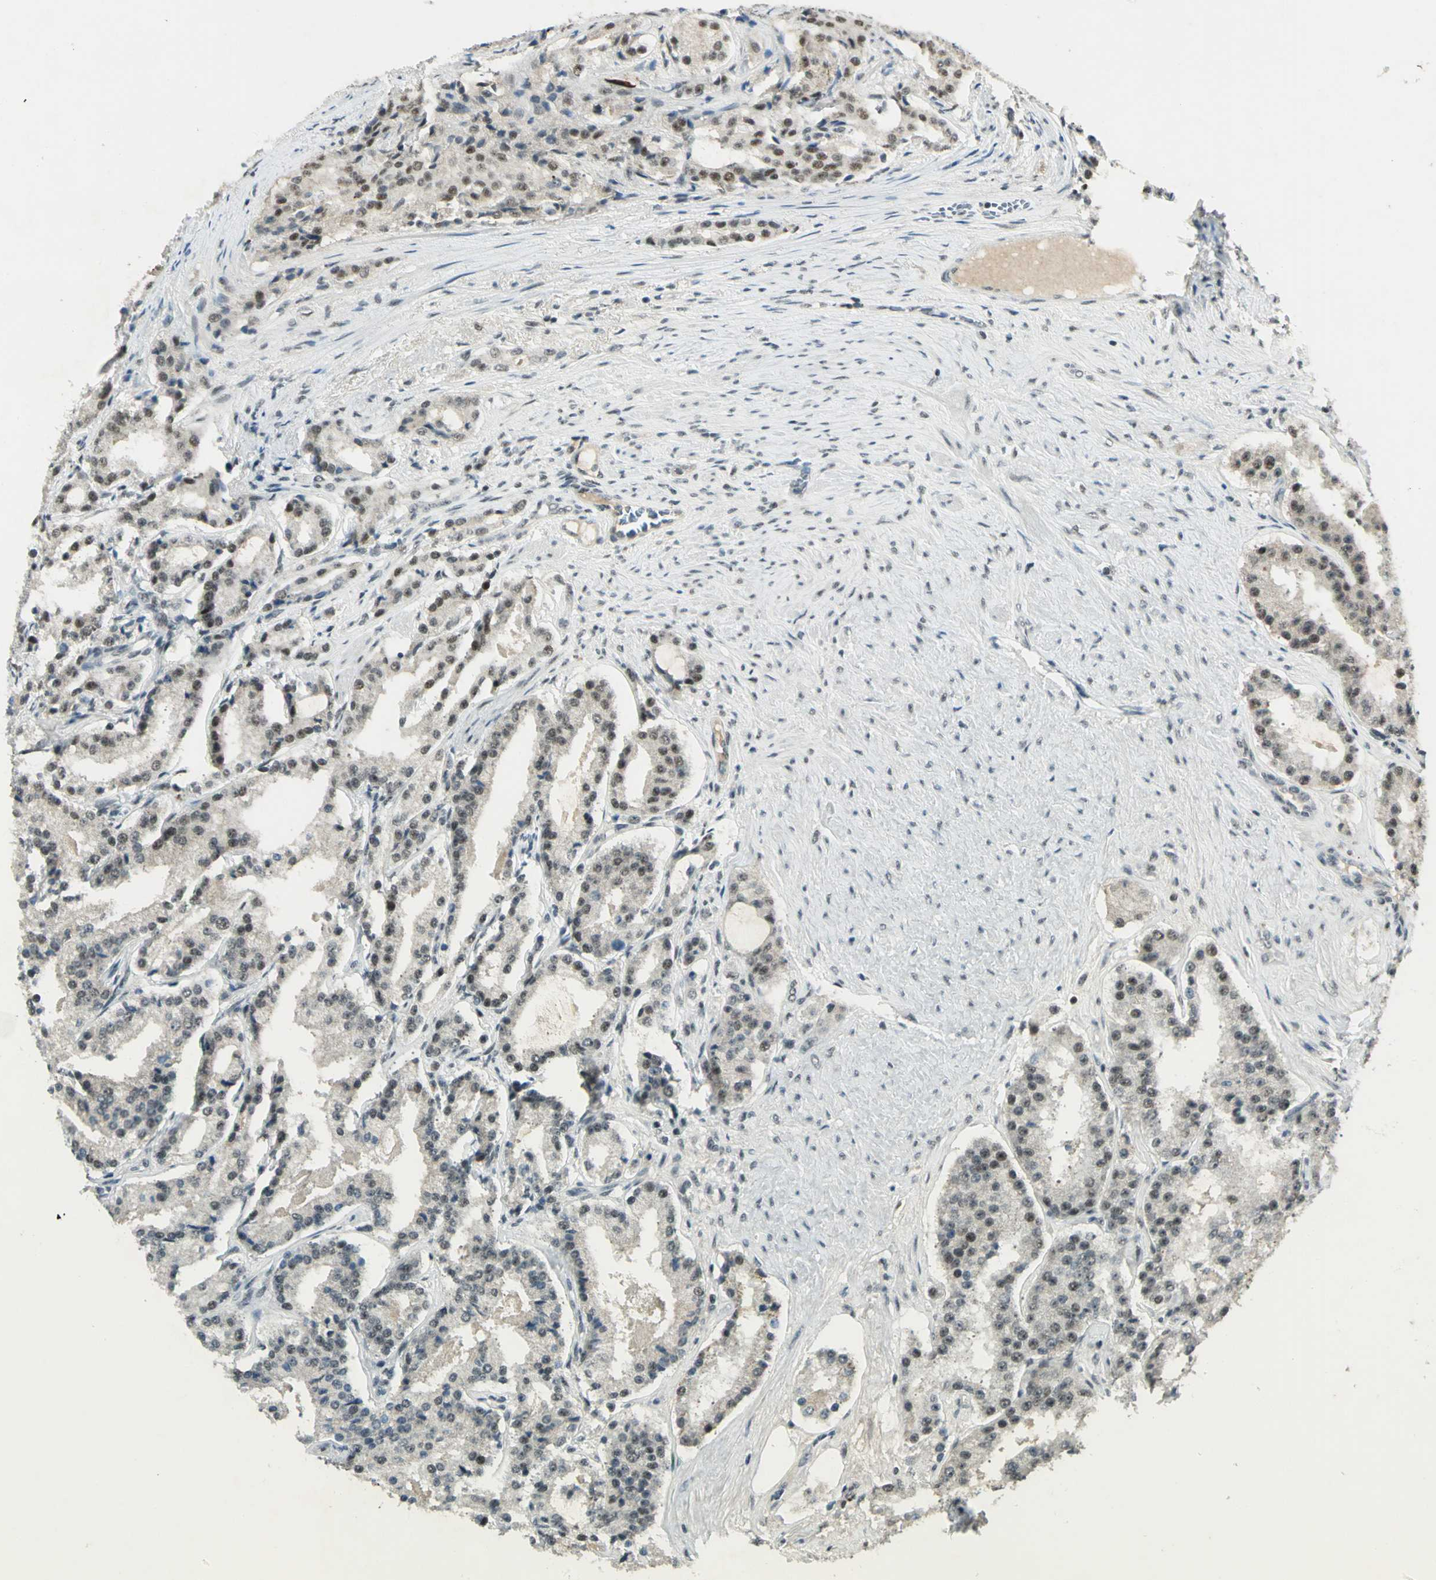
{"staining": {"intensity": "moderate", "quantity": "25%-75%", "location": "nuclear"}, "tissue": "prostate cancer", "cell_type": "Tumor cells", "image_type": "cancer", "snomed": [{"axis": "morphology", "description": "Adenocarcinoma, Medium grade"}, {"axis": "topography", "description": "Prostate"}], "caption": "The immunohistochemical stain shows moderate nuclear positivity in tumor cells of prostate cancer tissue.", "gene": "CCNT1", "patient": {"sex": "male", "age": 72}}